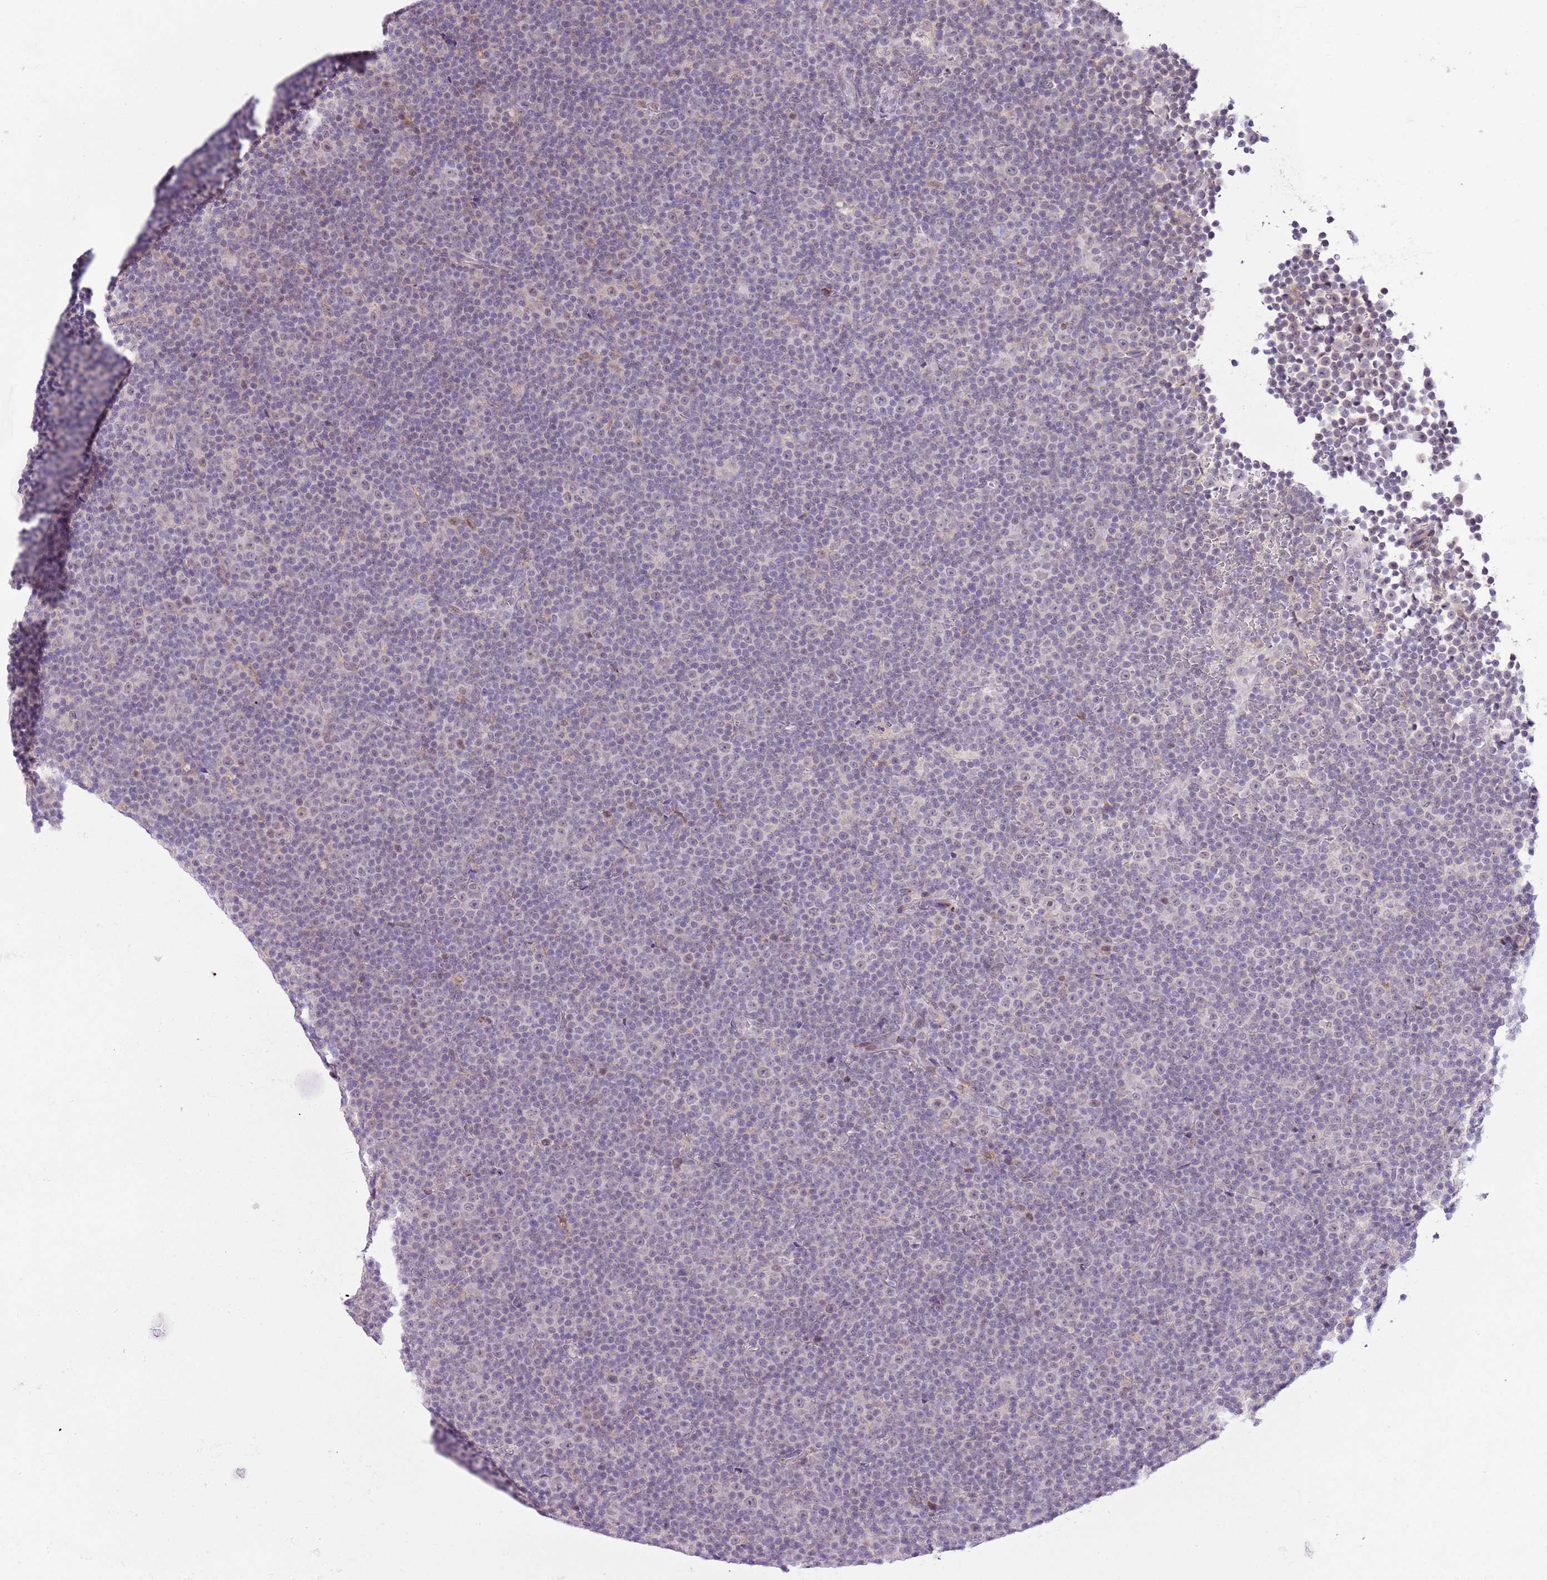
{"staining": {"intensity": "negative", "quantity": "none", "location": "none"}, "tissue": "lymphoma", "cell_type": "Tumor cells", "image_type": "cancer", "snomed": [{"axis": "morphology", "description": "Malignant lymphoma, non-Hodgkin's type, Low grade"}, {"axis": "topography", "description": "Lymph node"}], "caption": "Lymphoma stained for a protein using immunohistochemistry exhibits no expression tumor cells.", "gene": "ZNF576", "patient": {"sex": "female", "age": 67}}